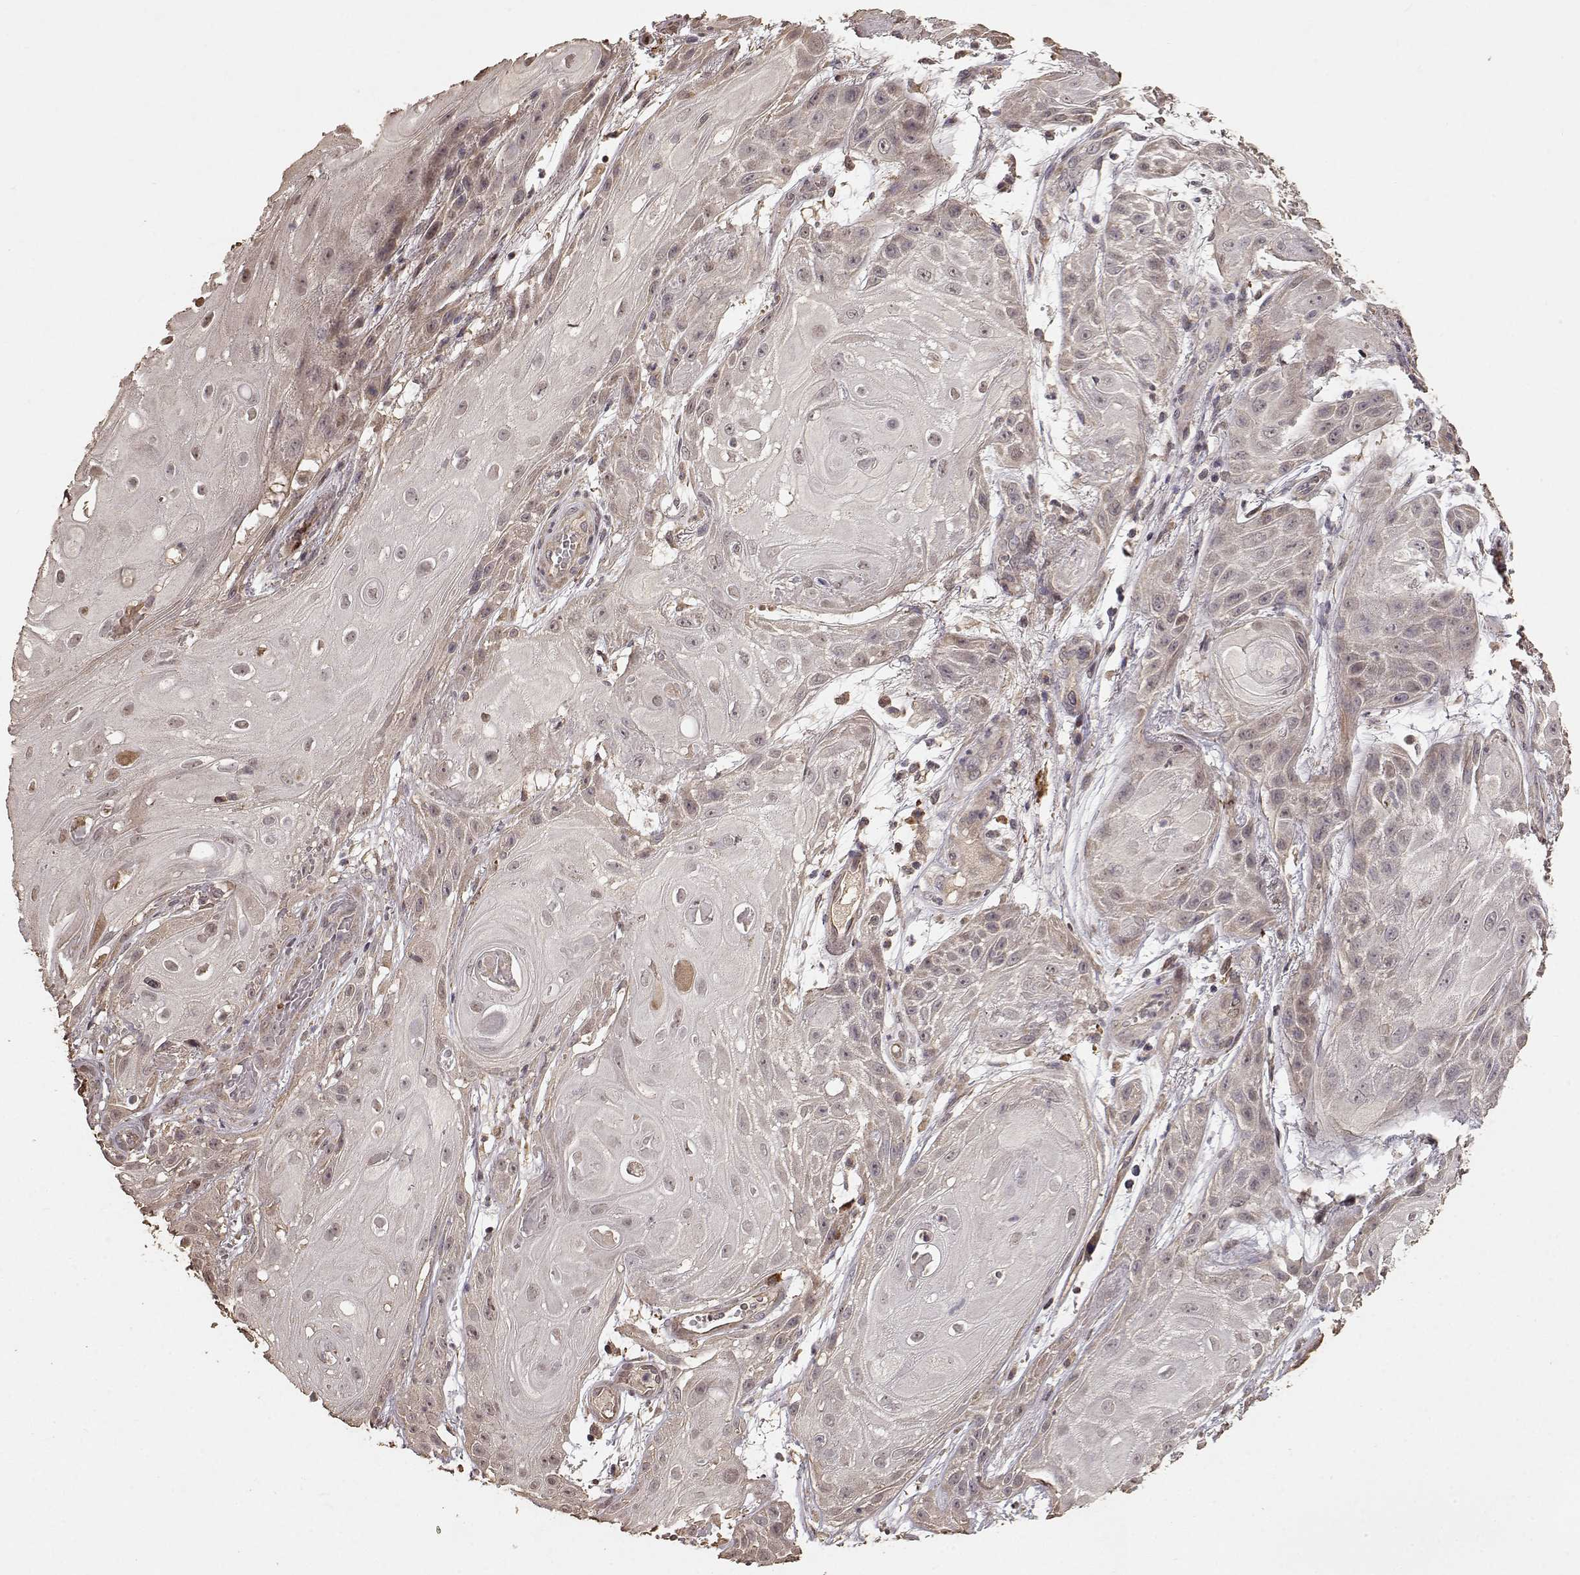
{"staining": {"intensity": "moderate", "quantity": "<25%", "location": "cytoplasmic/membranous"}, "tissue": "skin cancer", "cell_type": "Tumor cells", "image_type": "cancer", "snomed": [{"axis": "morphology", "description": "Squamous cell carcinoma, NOS"}, {"axis": "topography", "description": "Skin"}], "caption": "Approximately <25% of tumor cells in squamous cell carcinoma (skin) display moderate cytoplasmic/membranous protein staining as visualized by brown immunohistochemical staining.", "gene": "USP15", "patient": {"sex": "male", "age": 62}}